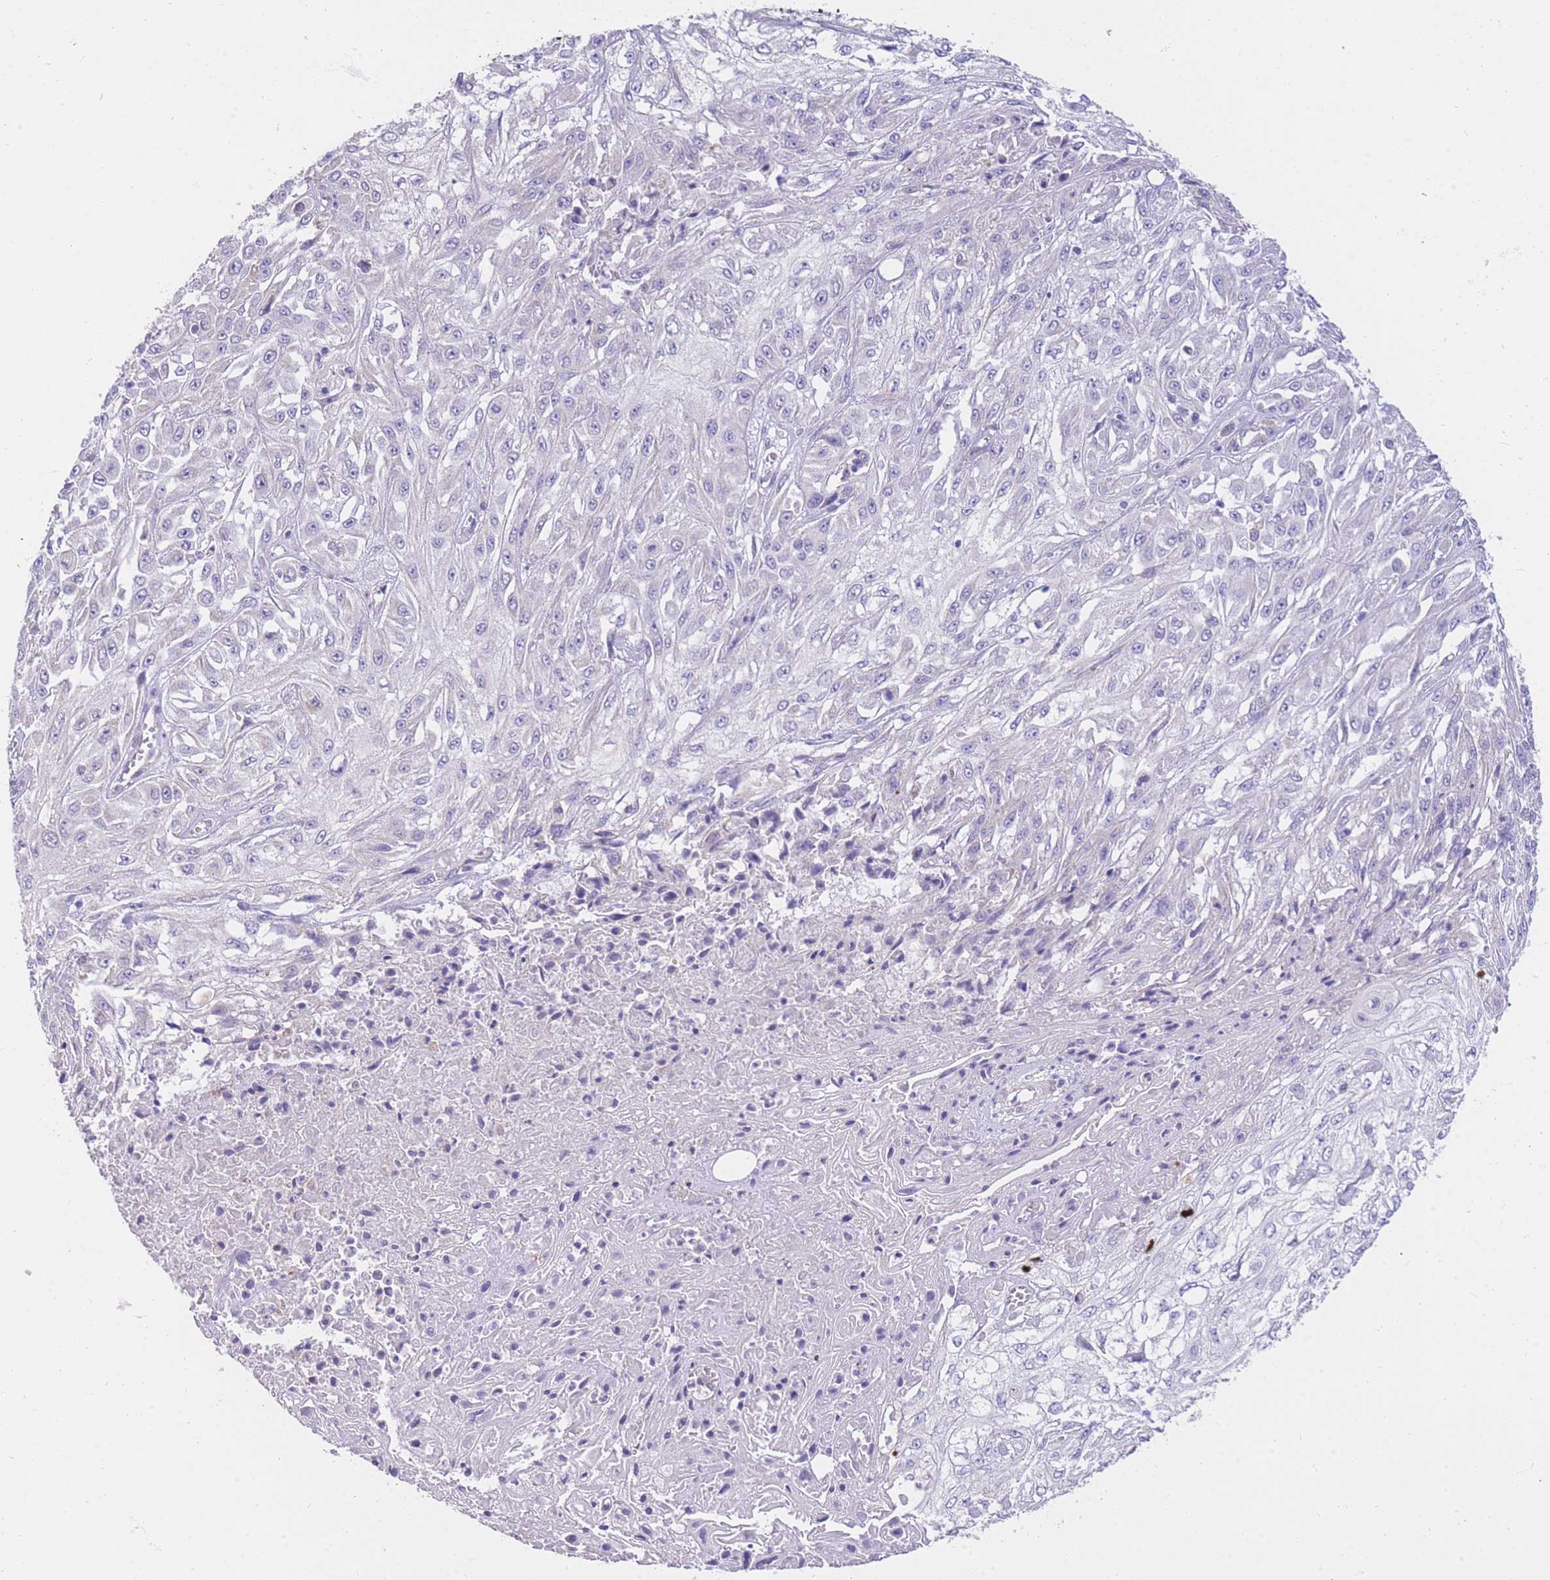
{"staining": {"intensity": "negative", "quantity": "none", "location": "none"}, "tissue": "skin cancer", "cell_type": "Tumor cells", "image_type": "cancer", "snomed": [{"axis": "morphology", "description": "Squamous cell carcinoma, NOS"}, {"axis": "morphology", "description": "Squamous cell carcinoma, metastatic, NOS"}, {"axis": "topography", "description": "Skin"}, {"axis": "topography", "description": "Lymph node"}], "caption": "This histopathology image is of skin cancer (squamous cell carcinoma) stained with immunohistochemistry (IHC) to label a protein in brown with the nuclei are counter-stained blue. There is no expression in tumor cells. Nuclei are stained in blue.", "gene": "C2orf88", "patient": {"sex": "male", "age": 75}}